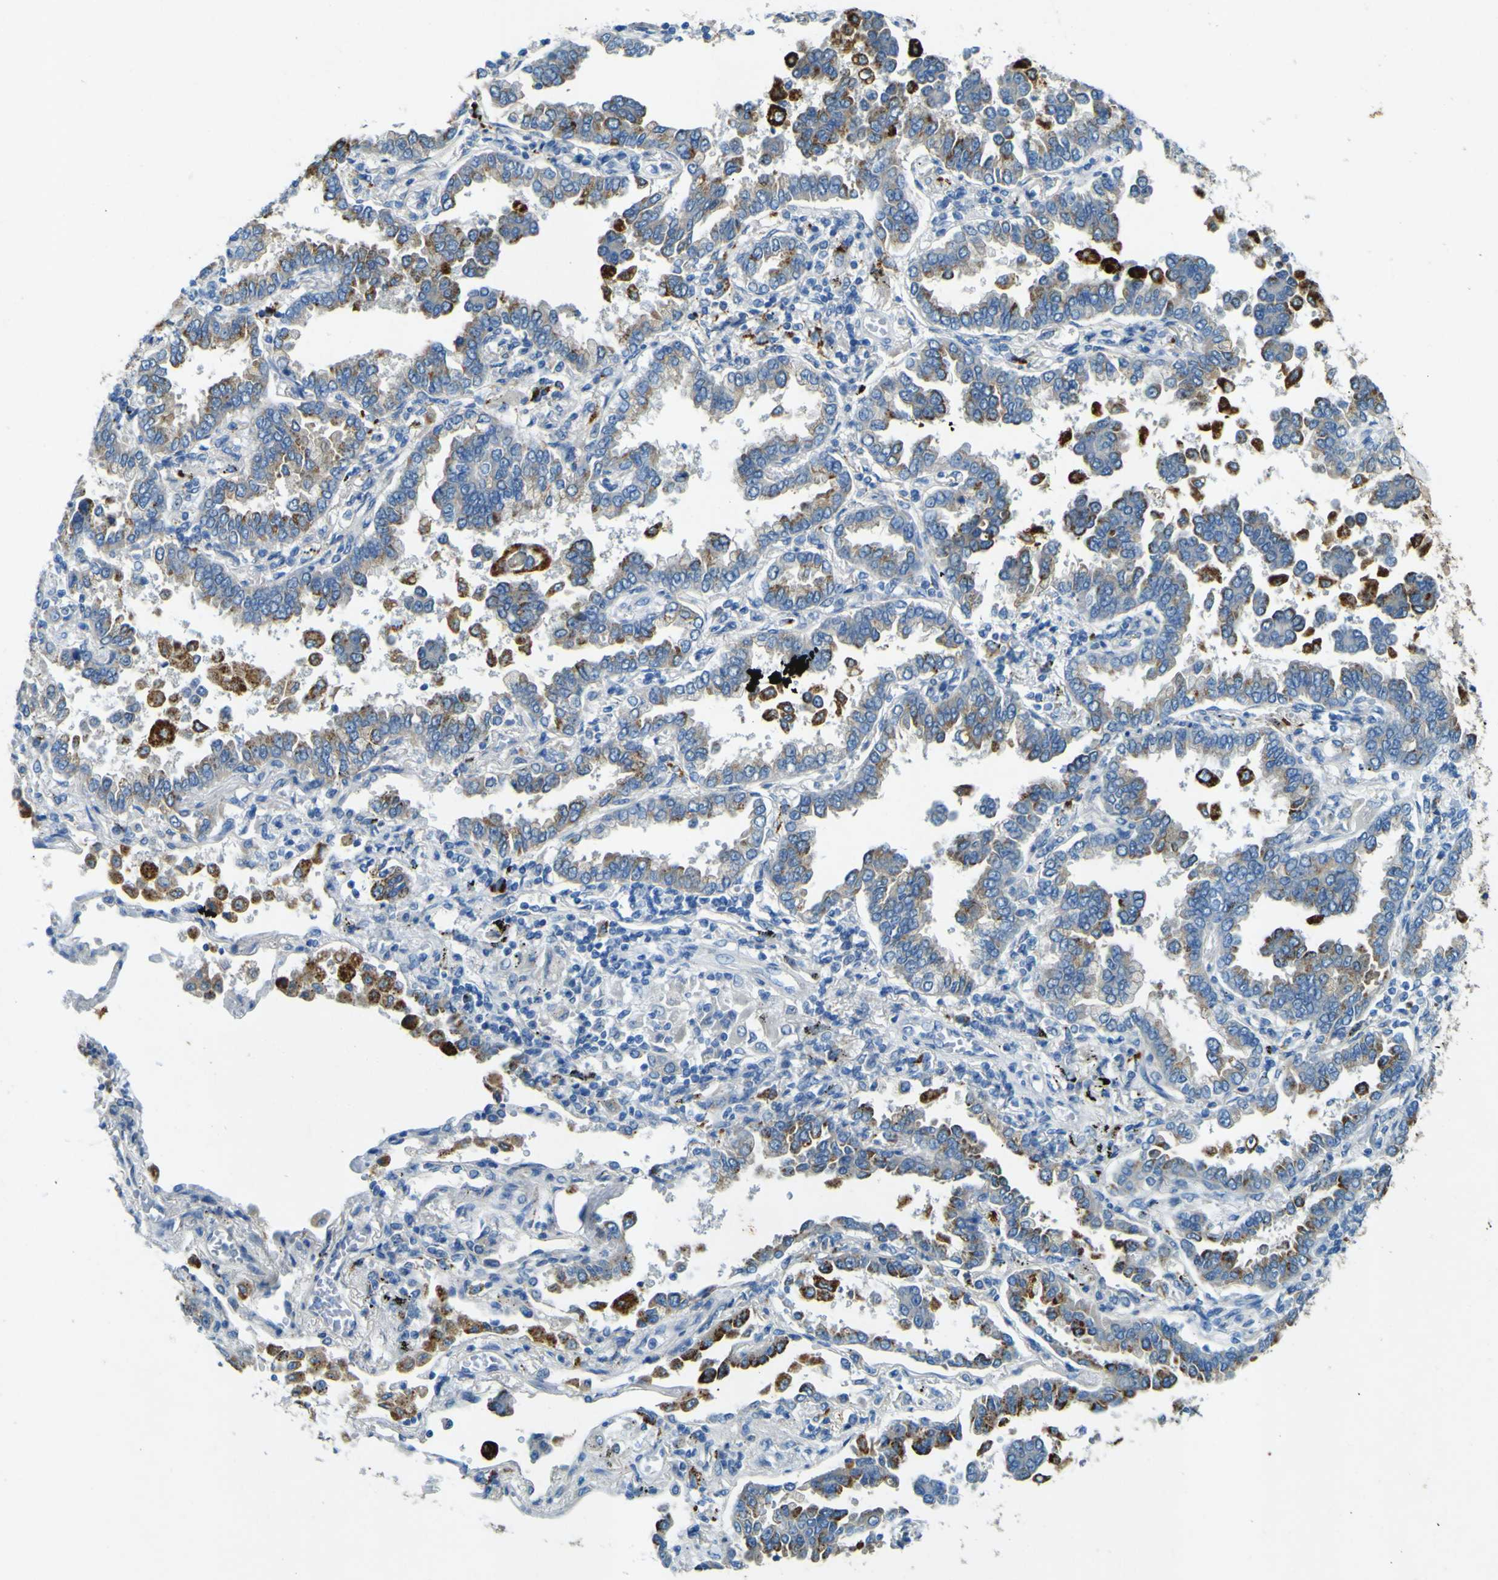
{"staining": {"intensity": "weak", "quantity": ">75%", "location": "cytoplasmic/membranous"}, "tissue": "lung cancer", "cell_type": "Tumor cells", "image_type": "cancer", "snomed": [{"axis": "morphology", "description": "Normal tissue, NOS"}, {"axis": "morphology", "description": "Adenocarcinoma, NOS"}, {"axis": "topography", "description": "Lung"}], "caption": "Brown immunohistochemical staining in human lung adenocarcinoma displays weak cytoplasmic/membranous positivity in about >75% of tumor cells.", "gene": "PDE9A", "patient": {"sex": "male", "age": 59}}